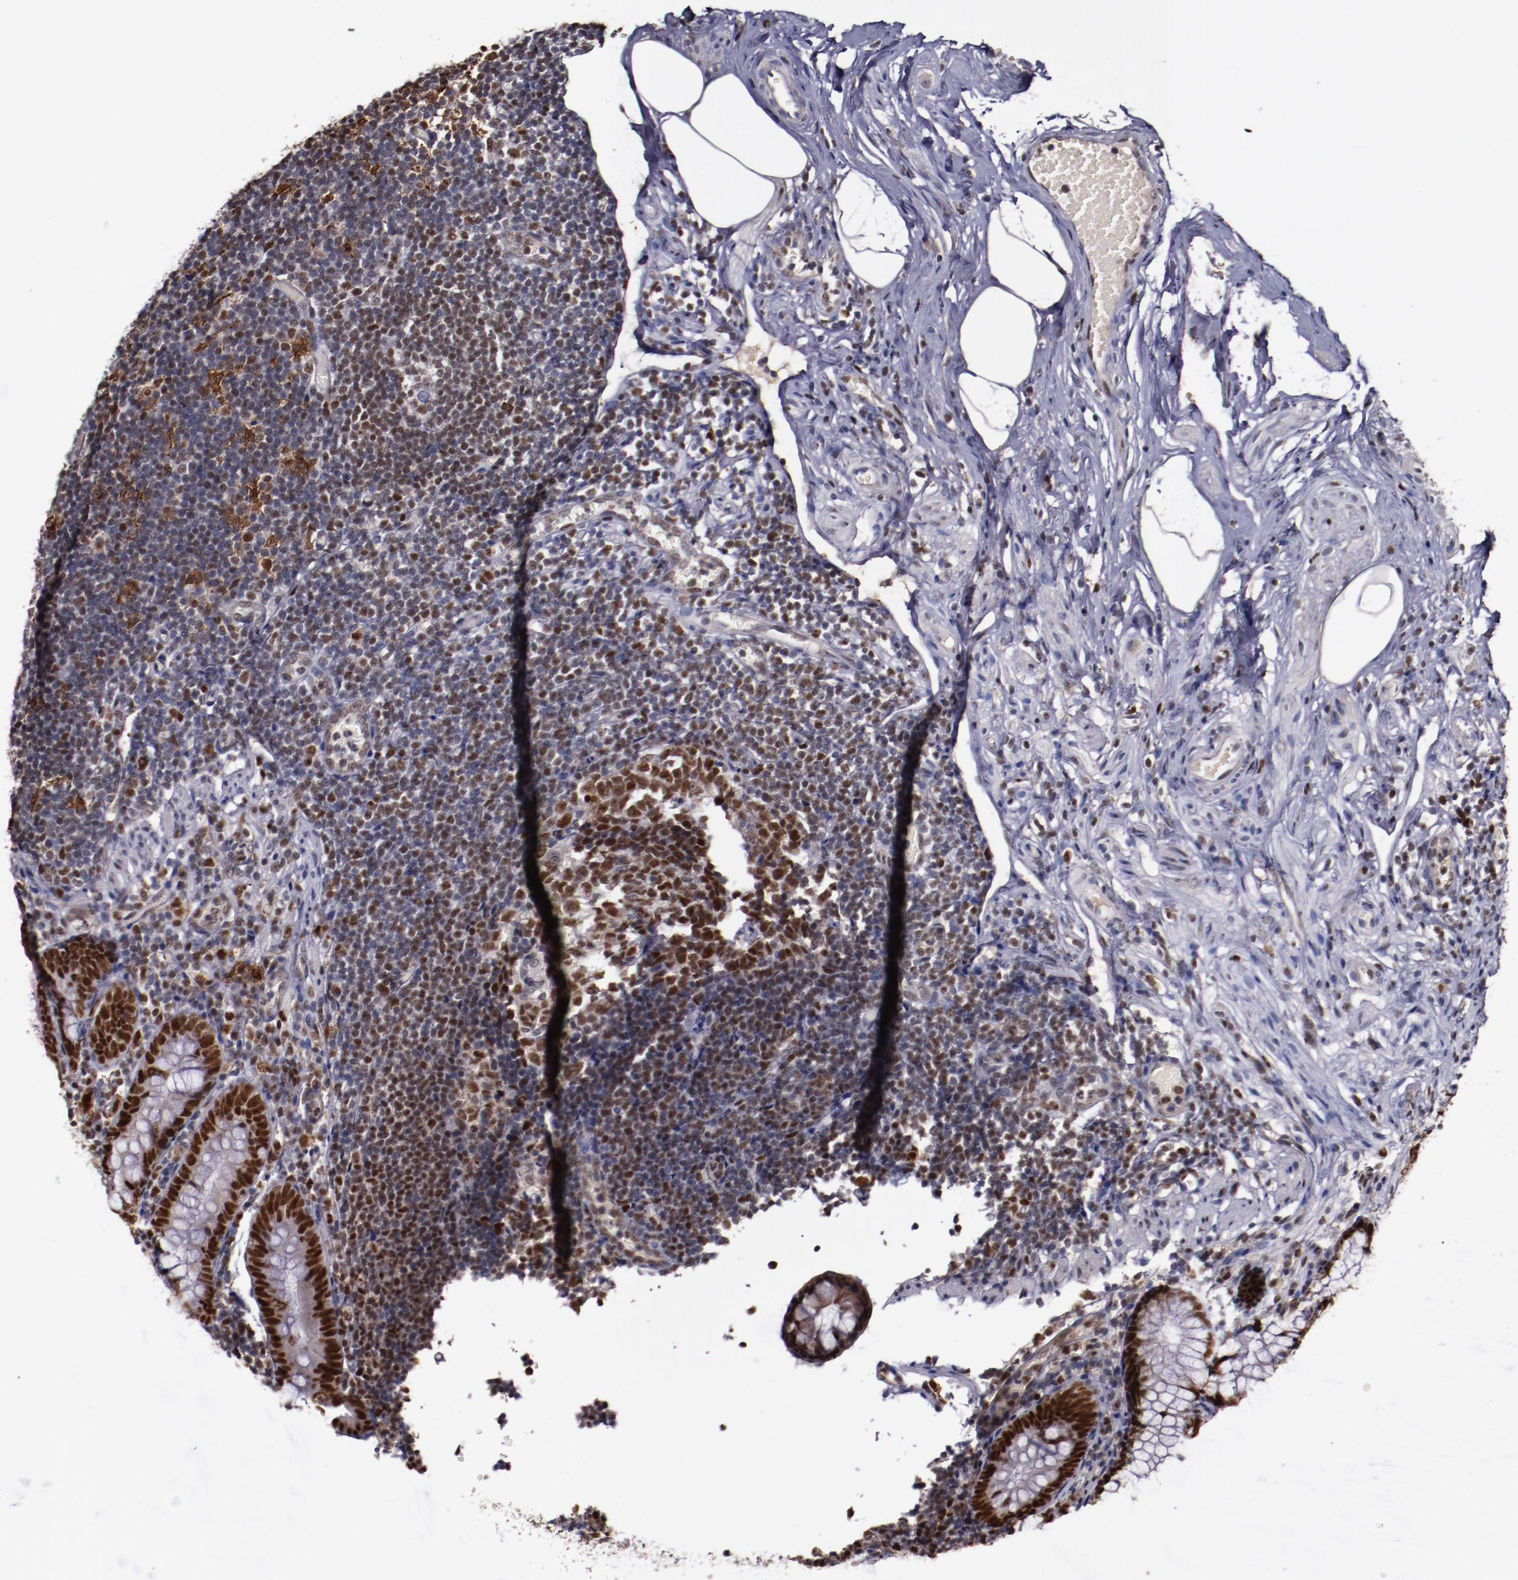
{"staining": {"intensity": "strong", "quantity": ">75%", "location": "nuclear"}, "tissue": "appendix", "cell_type": "Glandular cells", "image_type": "normal", "snomed": [{"axis": "morphology", "description": "Normal tissue, NOS"}, {"axis": "topography", "description": "Appendix"}], "caption": "DAB (3,3'-diaminobenzidine) immunohistochemical staining of benign appendix demonstrates strong nuclear protein staining in about >75% of glandular cells.", "gene": "CHEK2", "patient": {"sex": "male", "age": 38}}